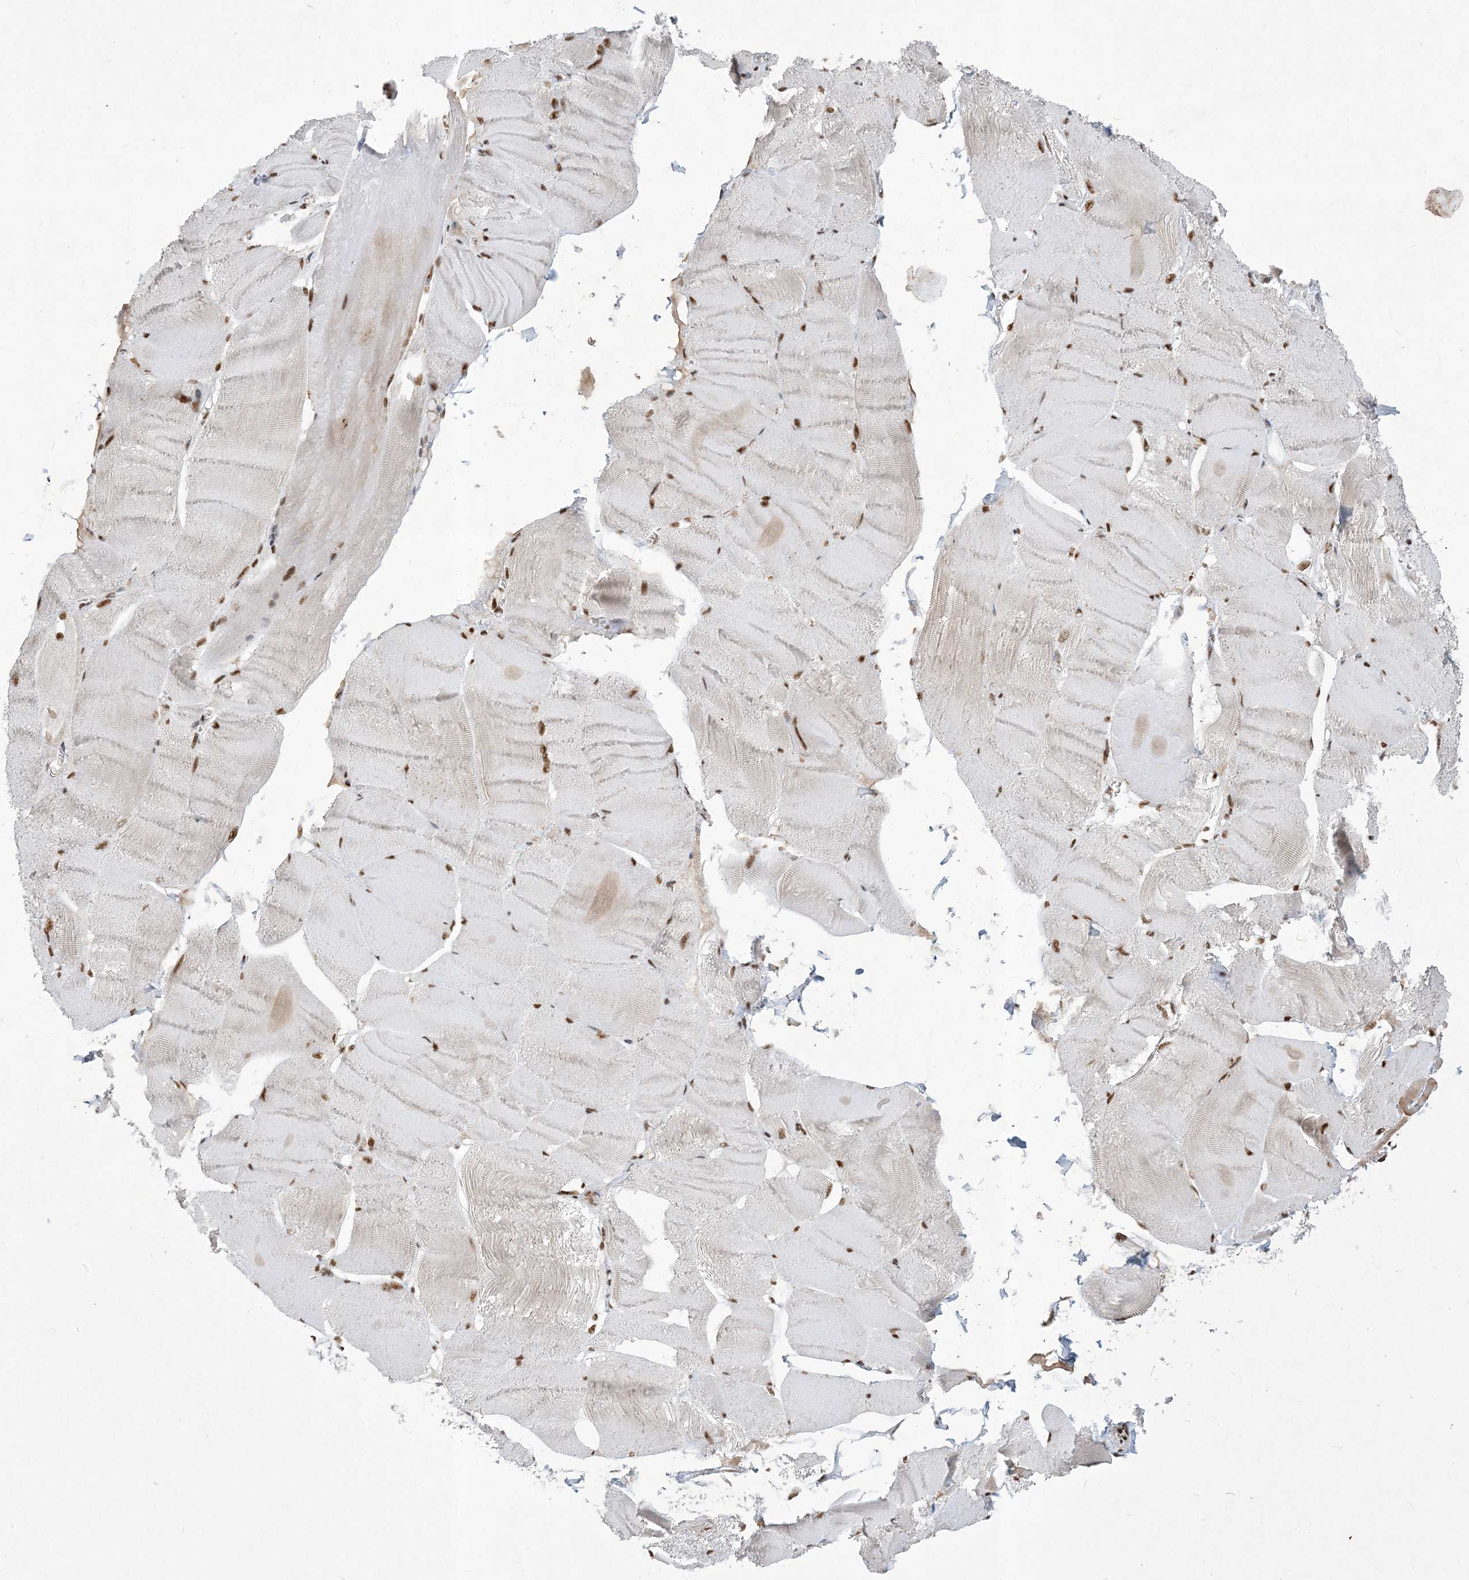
{"staining": {"intensity": "strong", "quantity": ">75%", "location": "nuclear"}, "tissue": "skeletal muscle", "cell_type": "Myocytes", "image_type": "normal", "snomed": [{"axis": "morphology", "description": "Normal tissue, NOS"}, {"axis": "morphology", "description": "Basal cell carcinoma"}, {"axis": "topography", "description": "Skeletal muscle"}], "caption": "Skeletal muscle stained with DAB (3,3'-diaminobenzidine) IHC reveals high levels of strong nuclear positivity in approximately >75% of myocytes. The staining was performed using DAB, with brown indicating positive protein expression. Nuclei are stained blue with hematoxylin.", "gene": "PPIL2", "patient": {"sex": "female", "age": 64}}